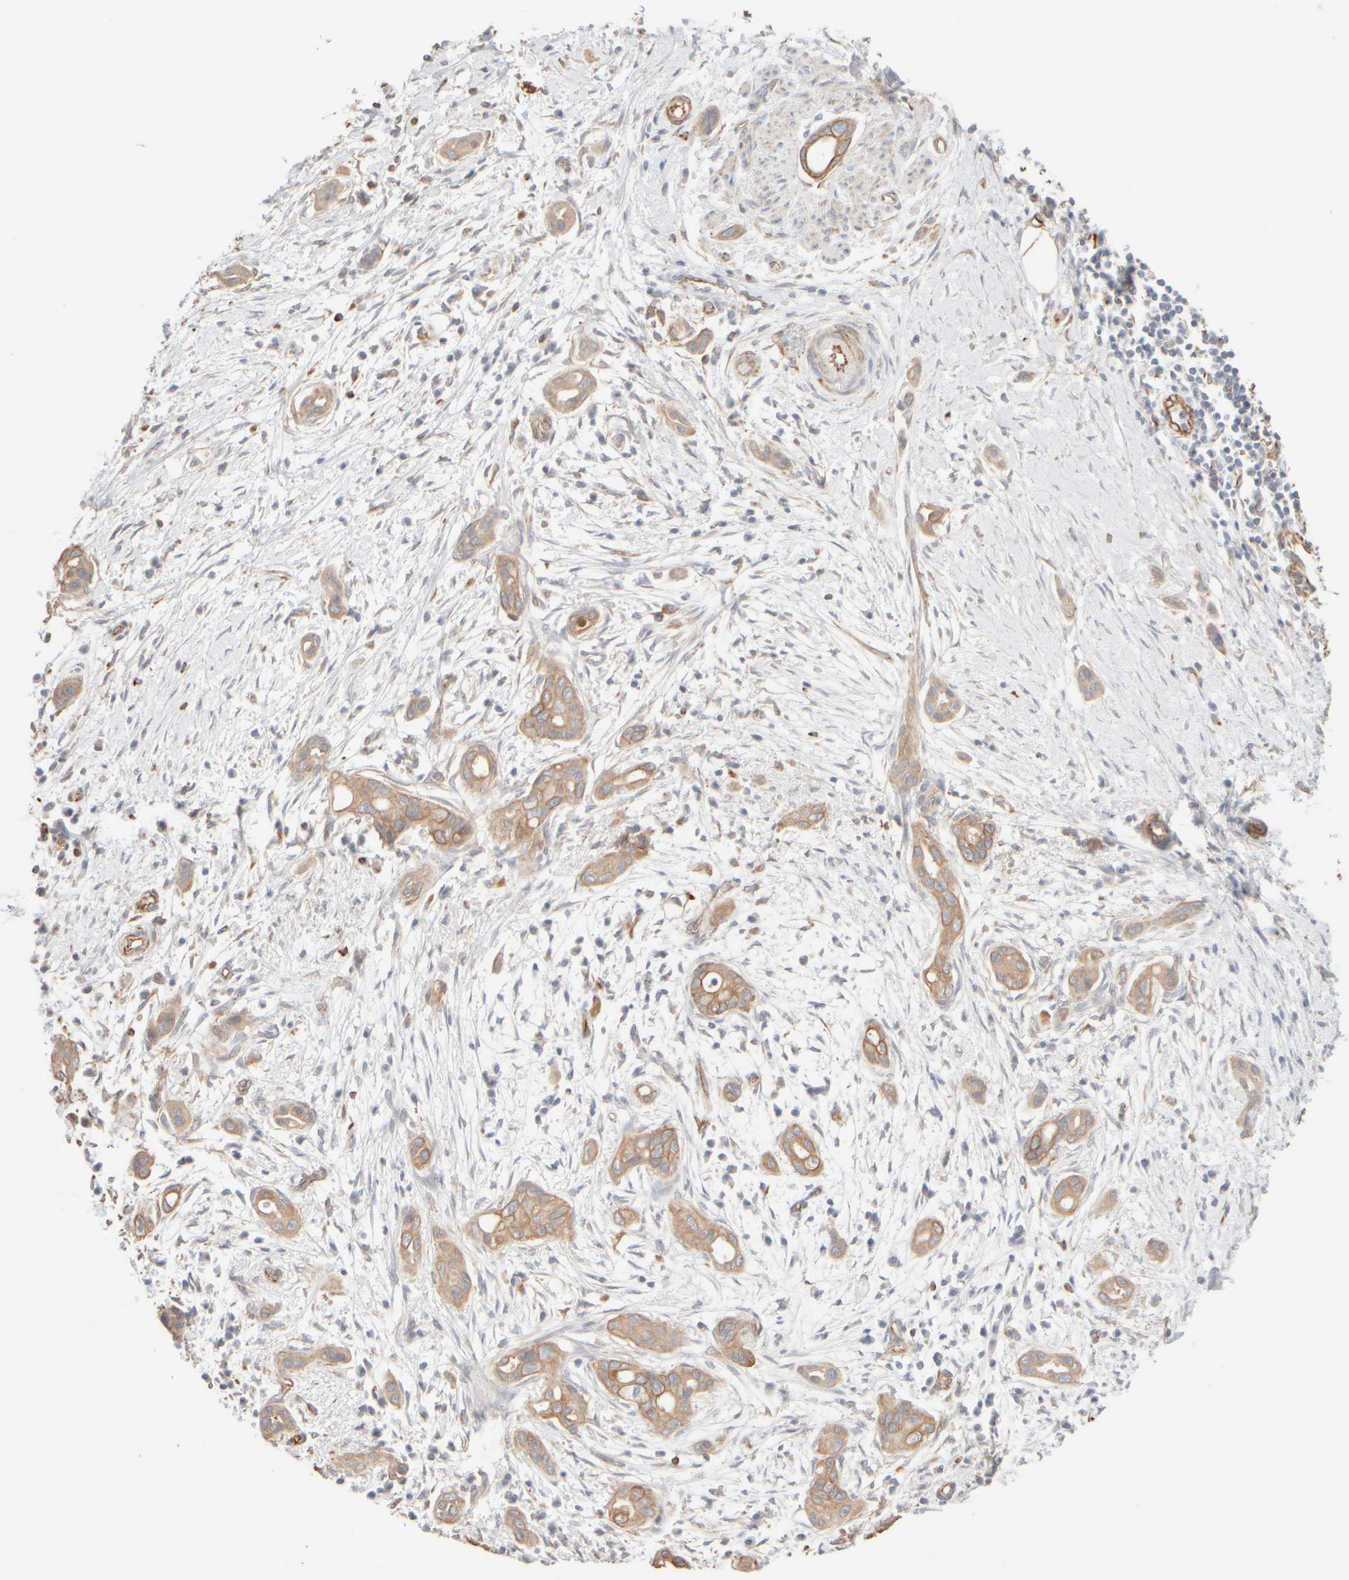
{"staining": {"intensity": "moderate", "quantity": ">75%", "location": "cytoplasmic/membranous"}, "tissue": "pancreatic cancer", "cell_type": "Tumor cells", "image_type": "cancer", "snomed": [{"axis": "morphology", "description": "Adenocarcinoma, NOS"}, {"axis": "topography", "description": "Pancreas"}], "caption": "Human pancreatic cancer stained with a brown dye exhibits moderate cytoplasmic/membranous positive staining in about >75% of tumor cells.", "gene": "KRT15", "patient": {"sex": "male", "age": 59}}